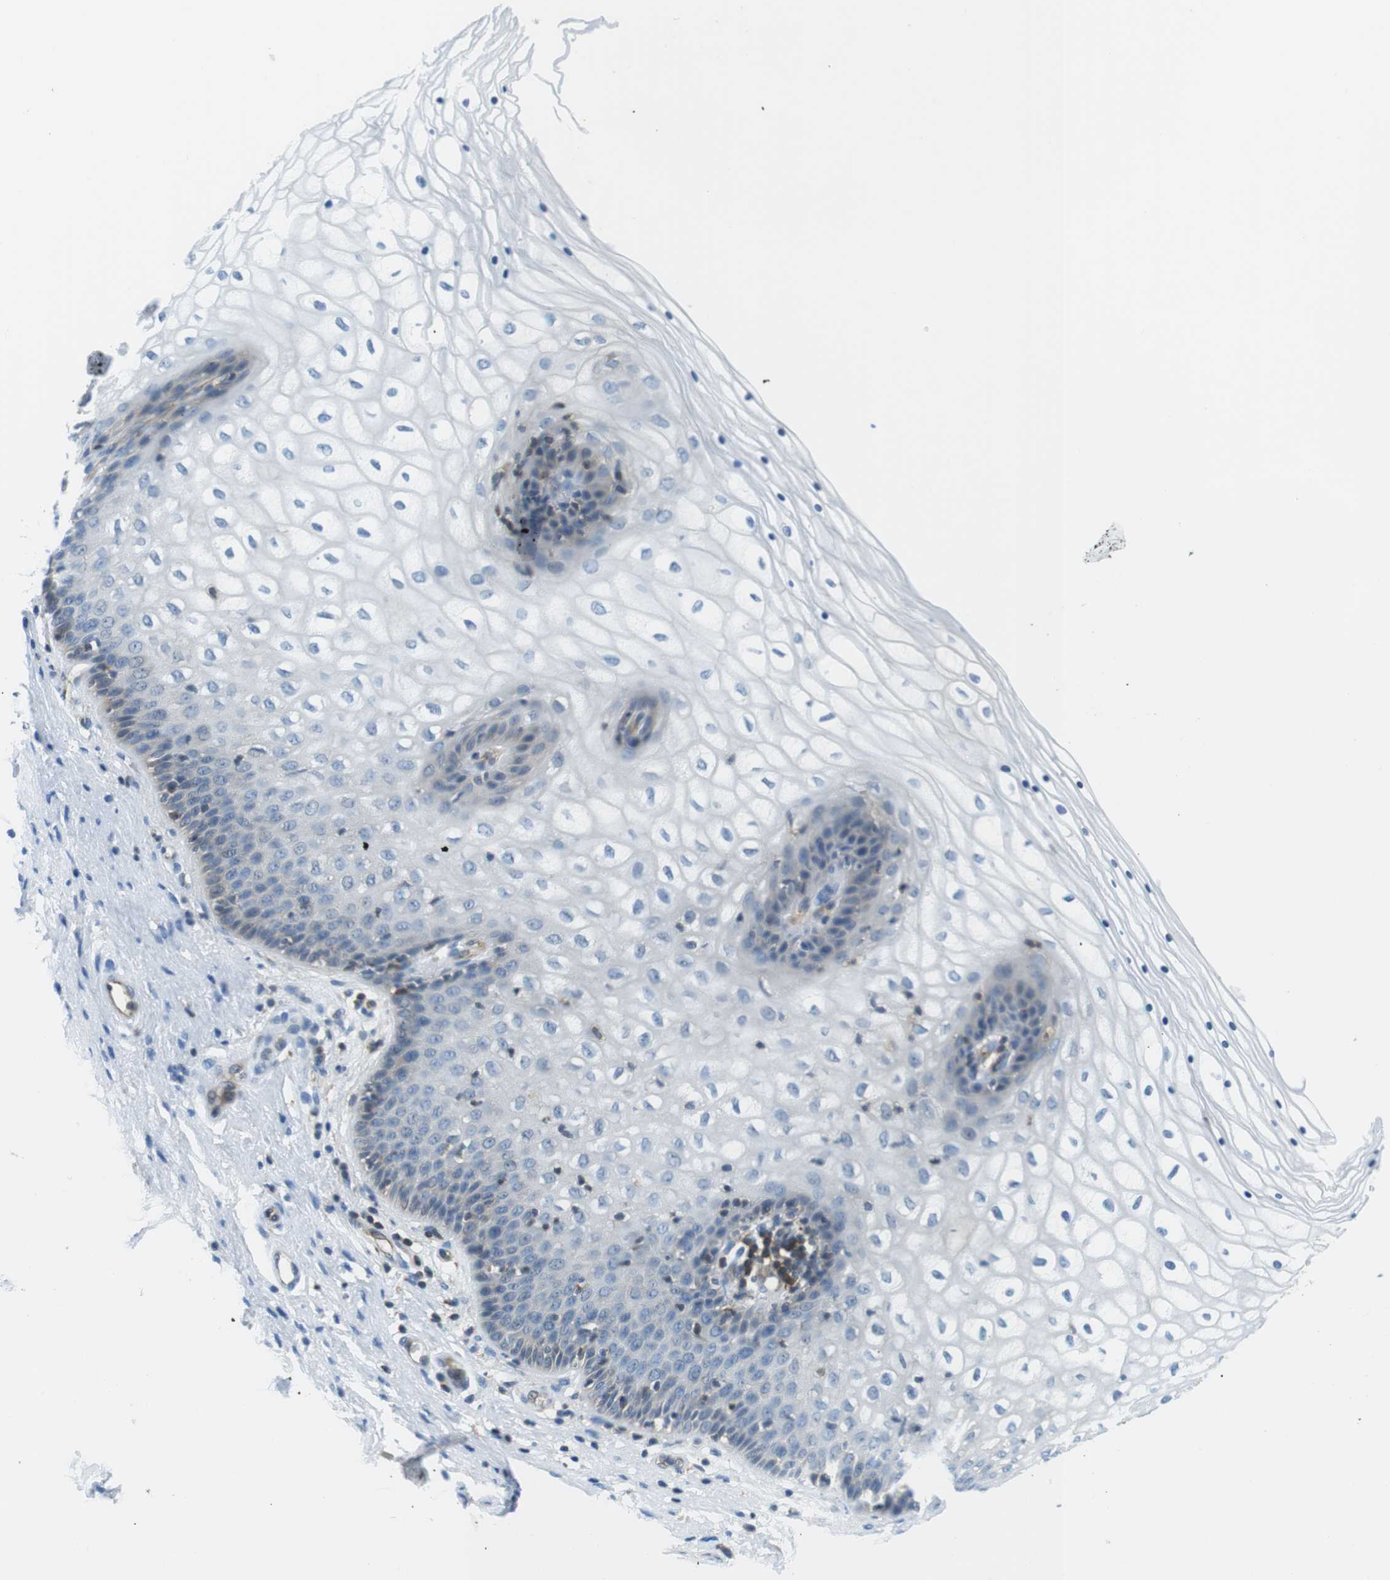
{"staining": {"intensity": "negative", "quantity": "none", "location": "none"}, "tissue": "vagina", "cell_type": "Squamous epithelial cells", "image_type": "normal", "snomed": [{"axis": "morphology", "description": "Normal tissue, NOS"}, {"axis": "topography", "description": "Vagina"}], "caption": "The micrograph exhibits no significant expression in squamous epithelial cells of vagina. (Immunohistochemistry (ihc), brightfield microscopy, high magnification).", "gene": "TES", "patient": {"sex": "female", "age": 34}}